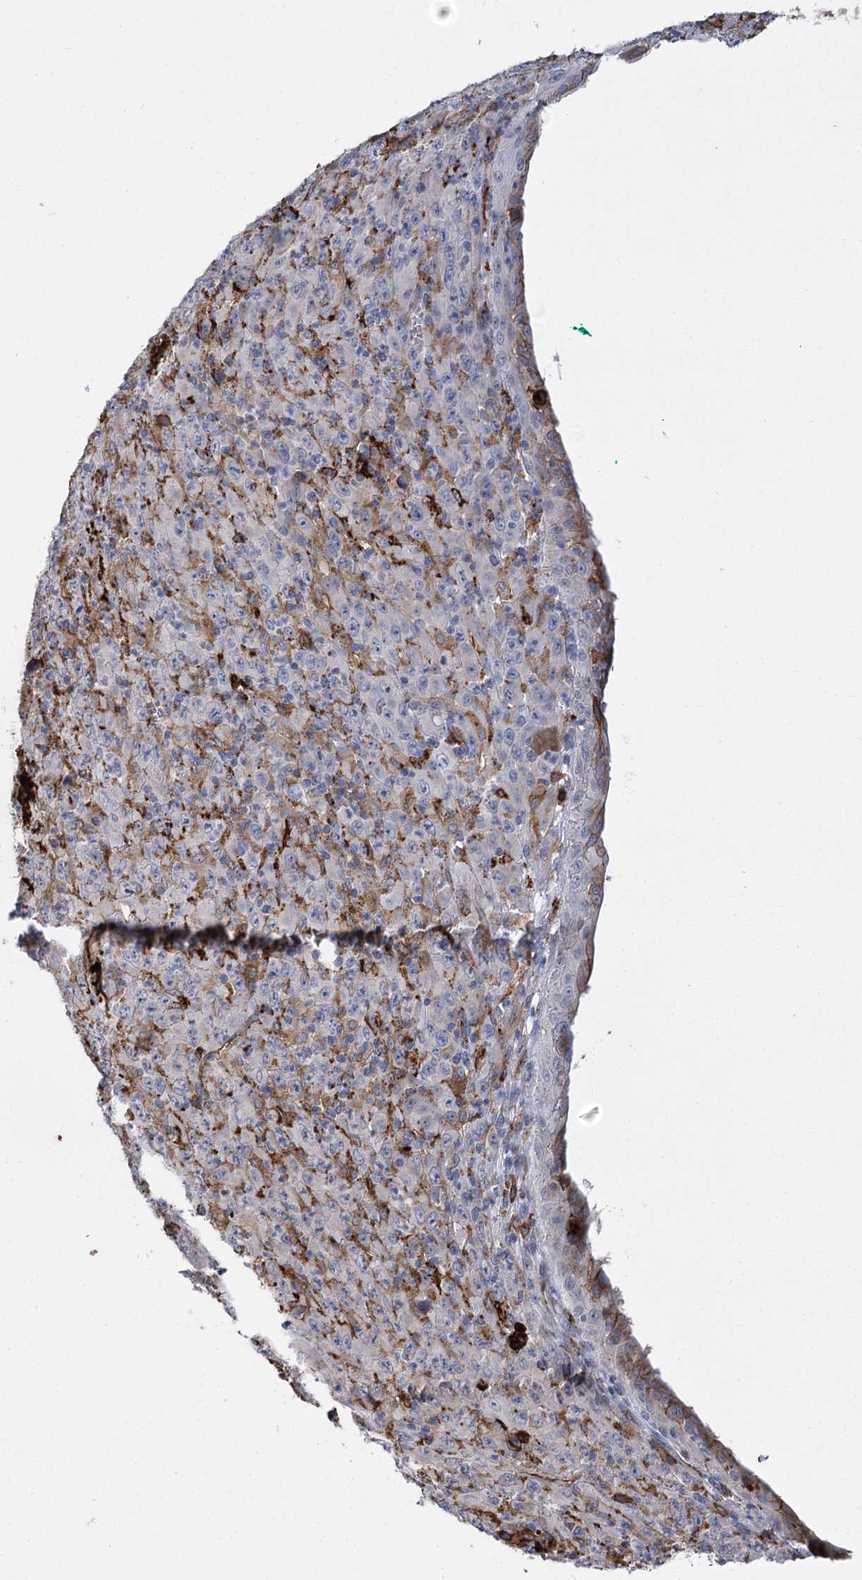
{"staining": {"intensity": "negative", "quantity": "none", "location": "none"}, "tissue": "melanoma", "cell_type": "Tumor cells", "image_type": "cancer", "snomed": [{"axis": "morphology", "description": "Malignant melanoma, Metastatic site"}, {"axis": "topography", "description": "Skin"}], "caption": "Protein analysis of melanoma demonstrates no significant expression in tumor cells.", "gene": "PIWIL4", "patient": {"sex": "female", "age": 56}}